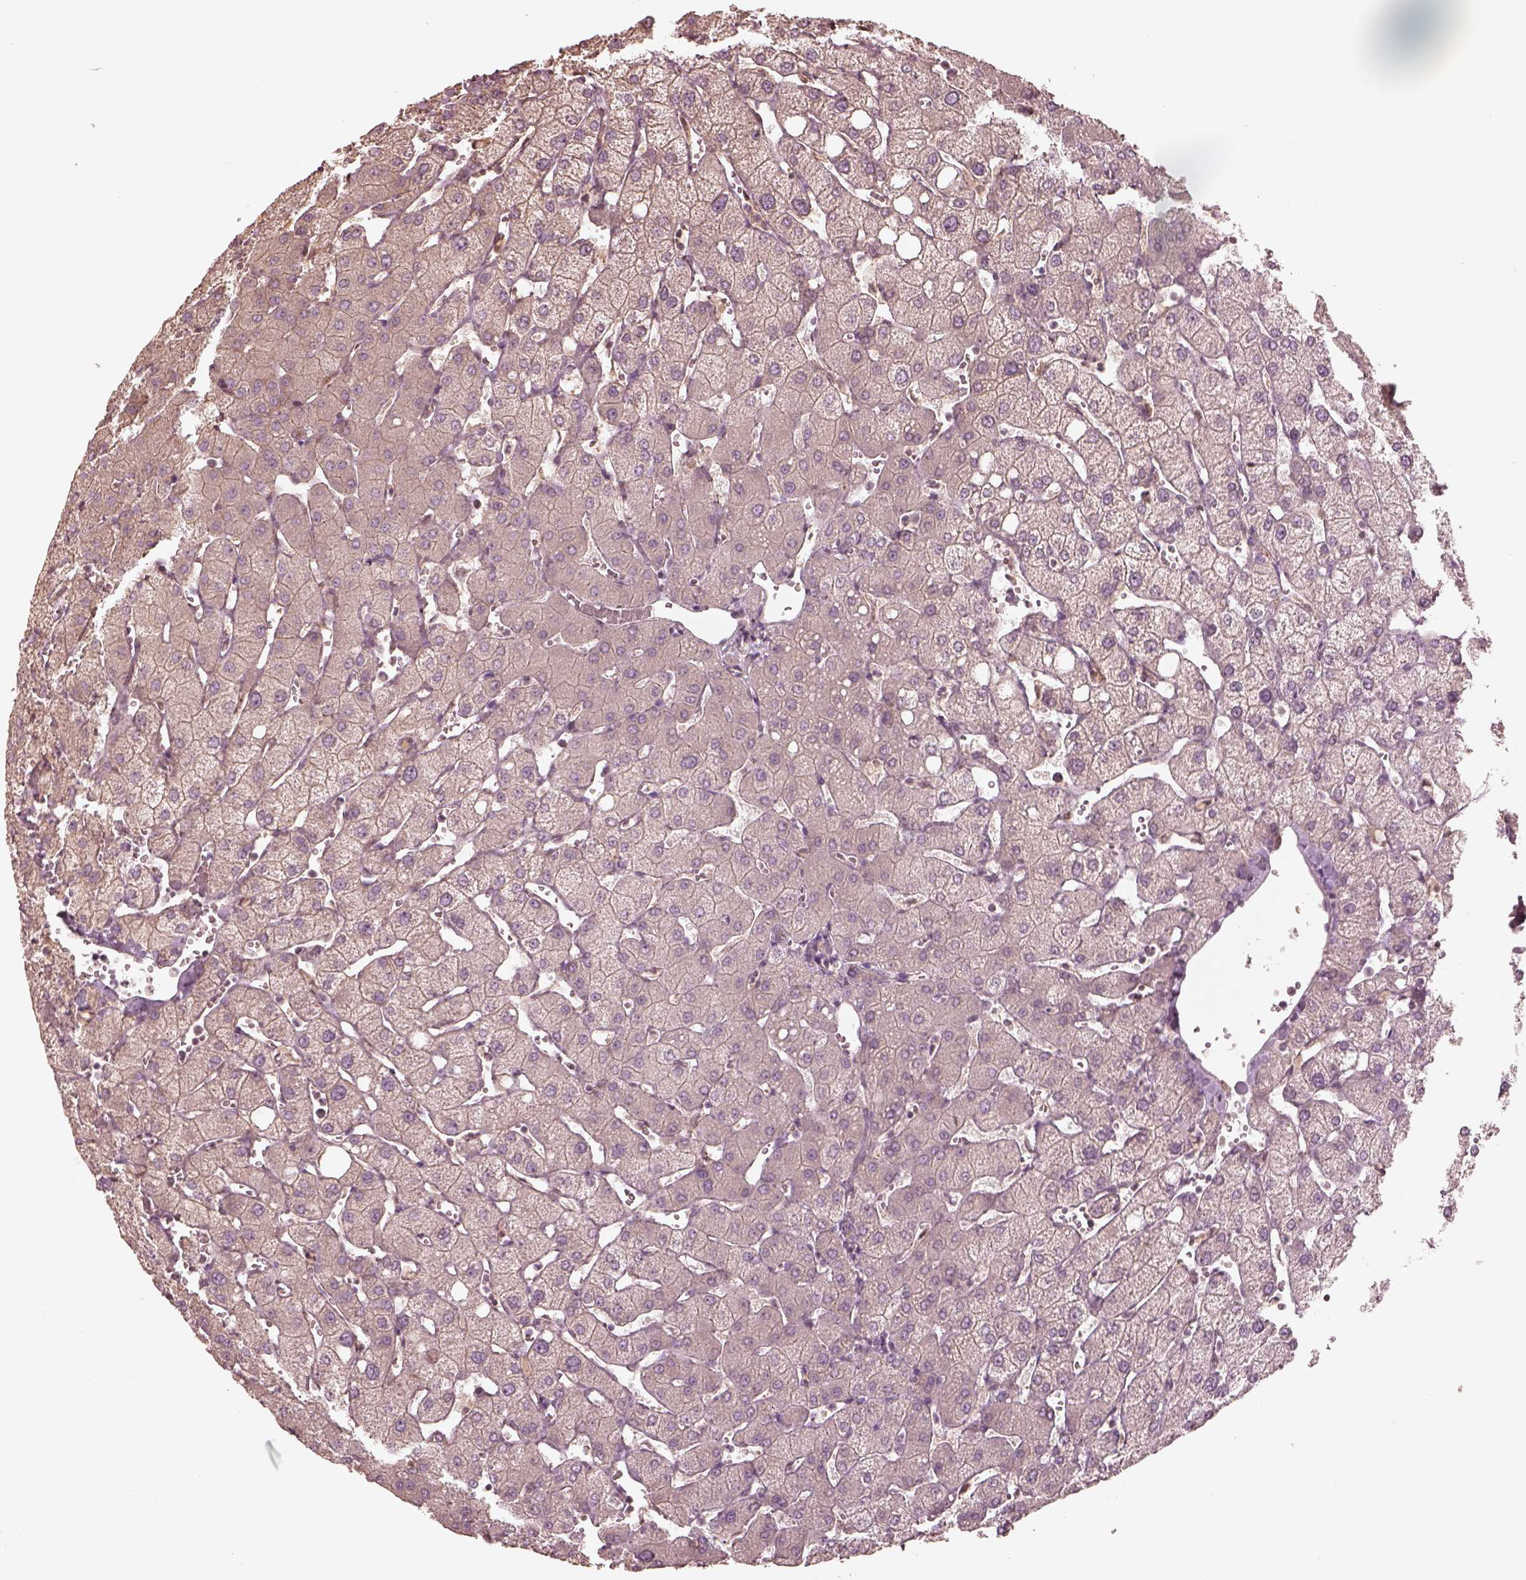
{"staining": {"intensity": "negative", "quantity": "none", "location": "none"}, "tissue": "liver", "cell_type": "Hepatocytes", "image_type": "normal", "snomed": [{"axis": "morphology", "description": "Normal tissue, NOS"}, {"axis": "topography", "description": "Liver"}], "caption": "Immunohistochemistry image of normal liver: human liver stained with DAB demonstrates no significant protein expression in hepatocytes.", "gene": "KIF5C", "patient": {"sex": "female", "age": 54}}